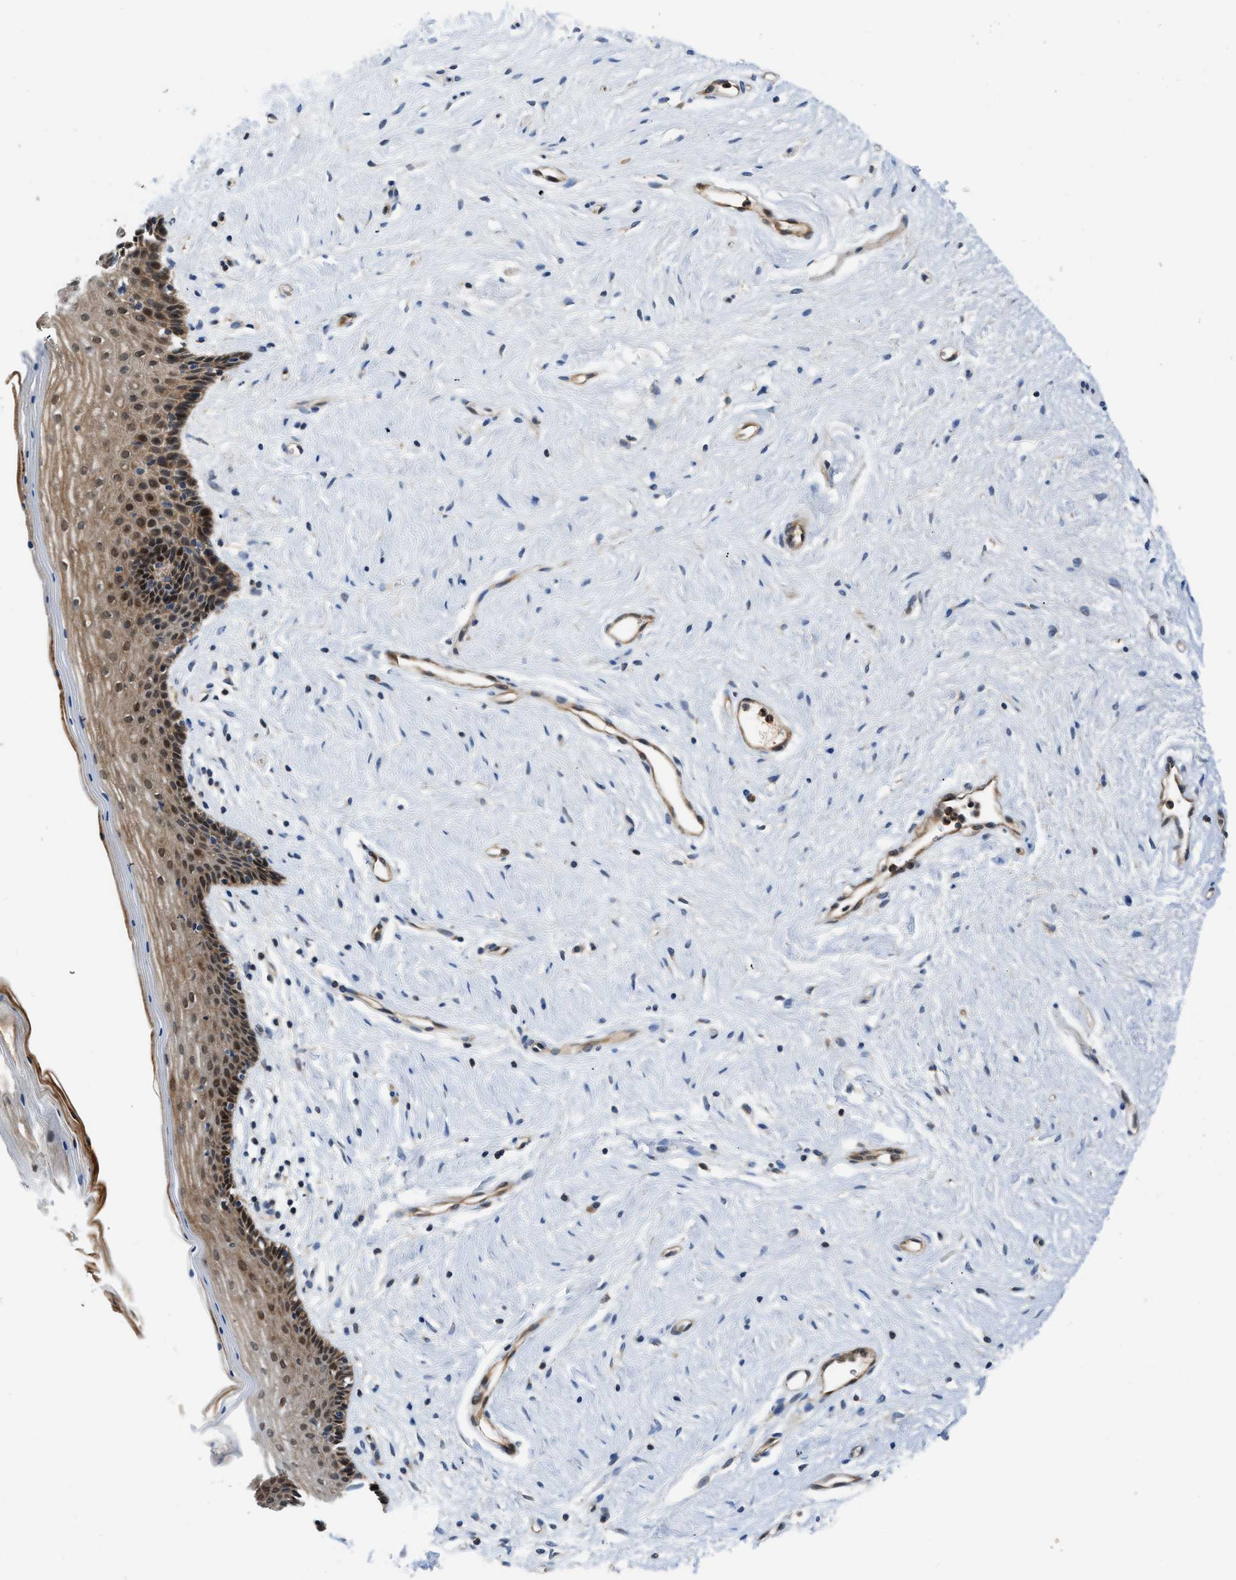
{"staining": {"intensity": "moderate", "quantity": ">75%", "location": "cytoplasmic/membranous,nuclear"}, "tissue": "vagina", "cell_type": "Squamous epithelial cells", "image_type": "normal", "snomed": [{"axis": "morphology", "description": "Normal tissue, NOS"}, {"axis": "topography", "description": "Vagina"}], "caption": "Immunohistochemistry (DAB) staining of benign human vagina displays moderate cytoplasmic/membranous,nuclear protein expression in approximately >75% of squamous epithelial cells.", "gene": "GPR31", "patient": {"sex": "female", "age": 44}}